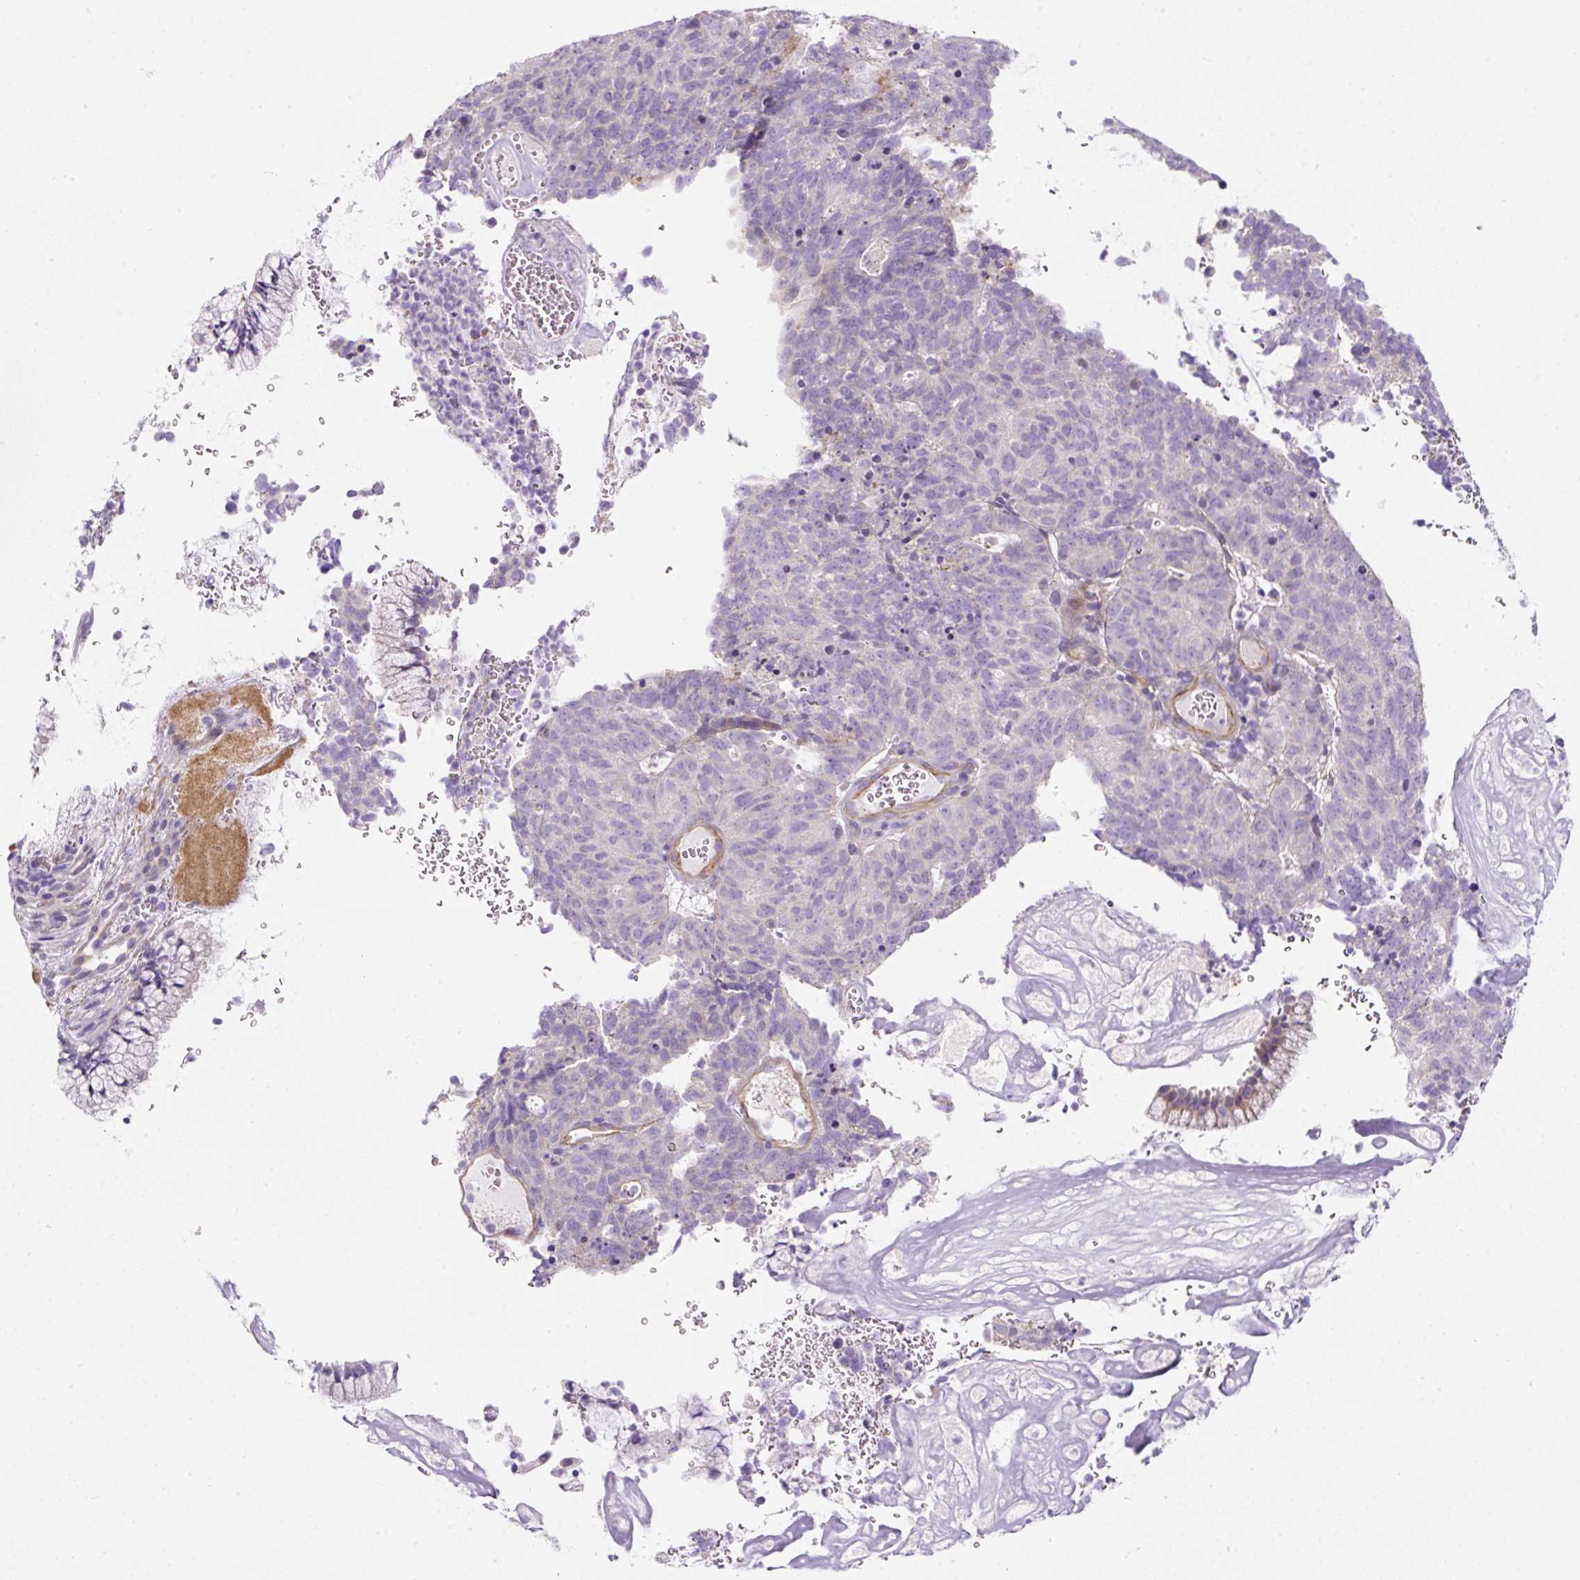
{"staining": {"intensity": "negative", "quantity": "none", "location": "none"}, "tissue": "cervical cancer", "cell_type": "Tumor cells", "image_type": "cancer", "snomed": [{"axis": "morphology", "description": "Adenocarcinoma, NOS"}, {"axis": "topography", "description": "Cervix"}], "caption": "An image of adenocarcinoma (cervical) stained for a protein shows no brown staining in tumor cells. Brightfield microscopy of IHC stained with DAB (brown) and hematoxylin (blue), captured at high magnification.", "gene": "ERAP2", "patient": {"sex": "female", "age": 38}}